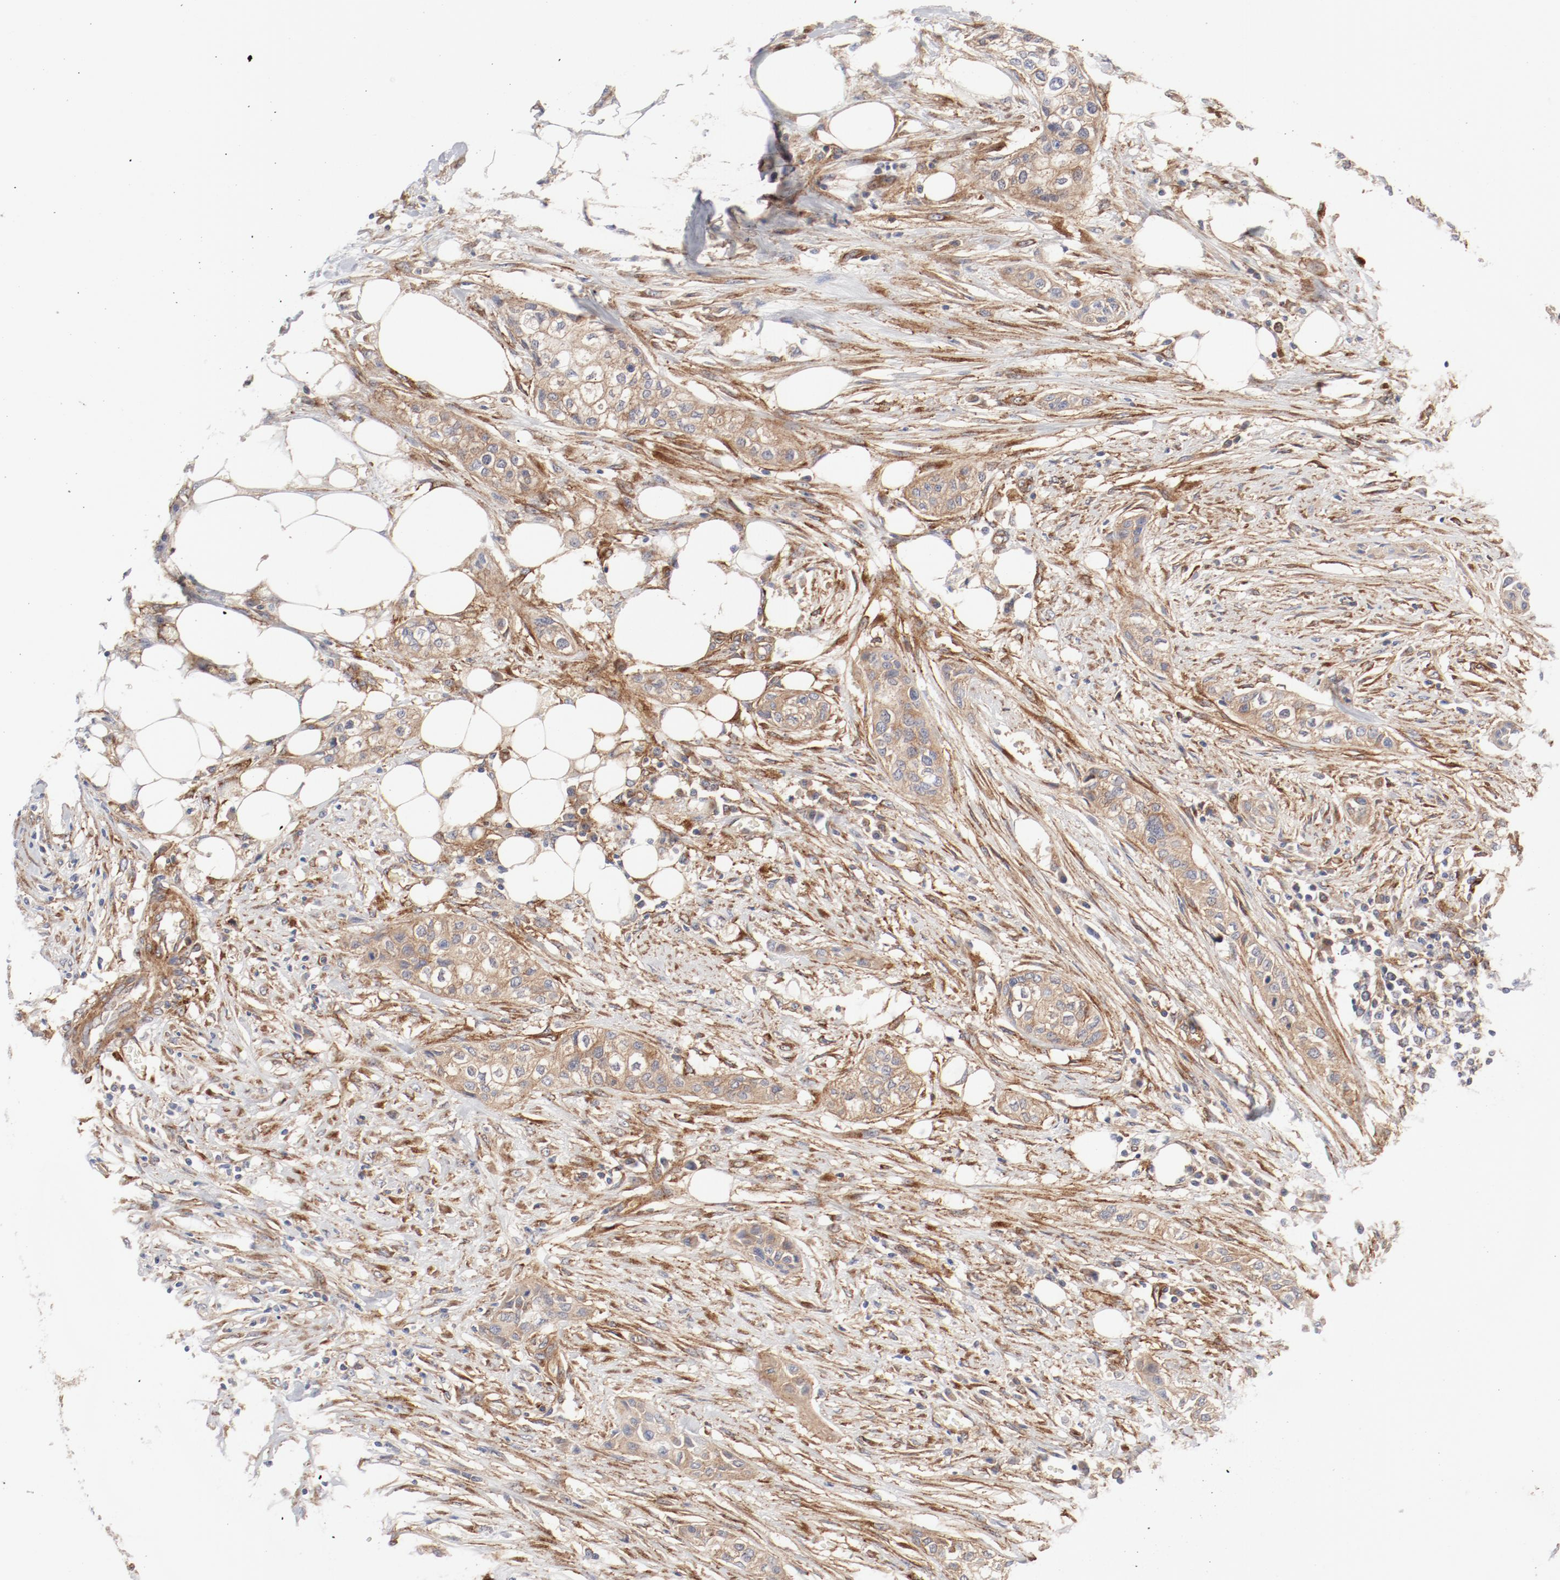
{"staining": {"intensity": "moderate", "quantity": "<25%", "location": "cytoplasmic/membranous"}, "tissue": "urothelial cancer", "cell_type": "Tumor cells", "image_type": "cancer", "snomed": [{"axis": "morphology", "description": "Urothelial carcinoma, High grade"}, {"axis": "topography", "description": "Urinary bladder"}], "caption": "Urothelial cancer tissue displays moderate cytoplasmic/membranous staining in about <25% of tumor cells", "gene": "AP2A1", "patient": {"sex": "male", "age": 74}}